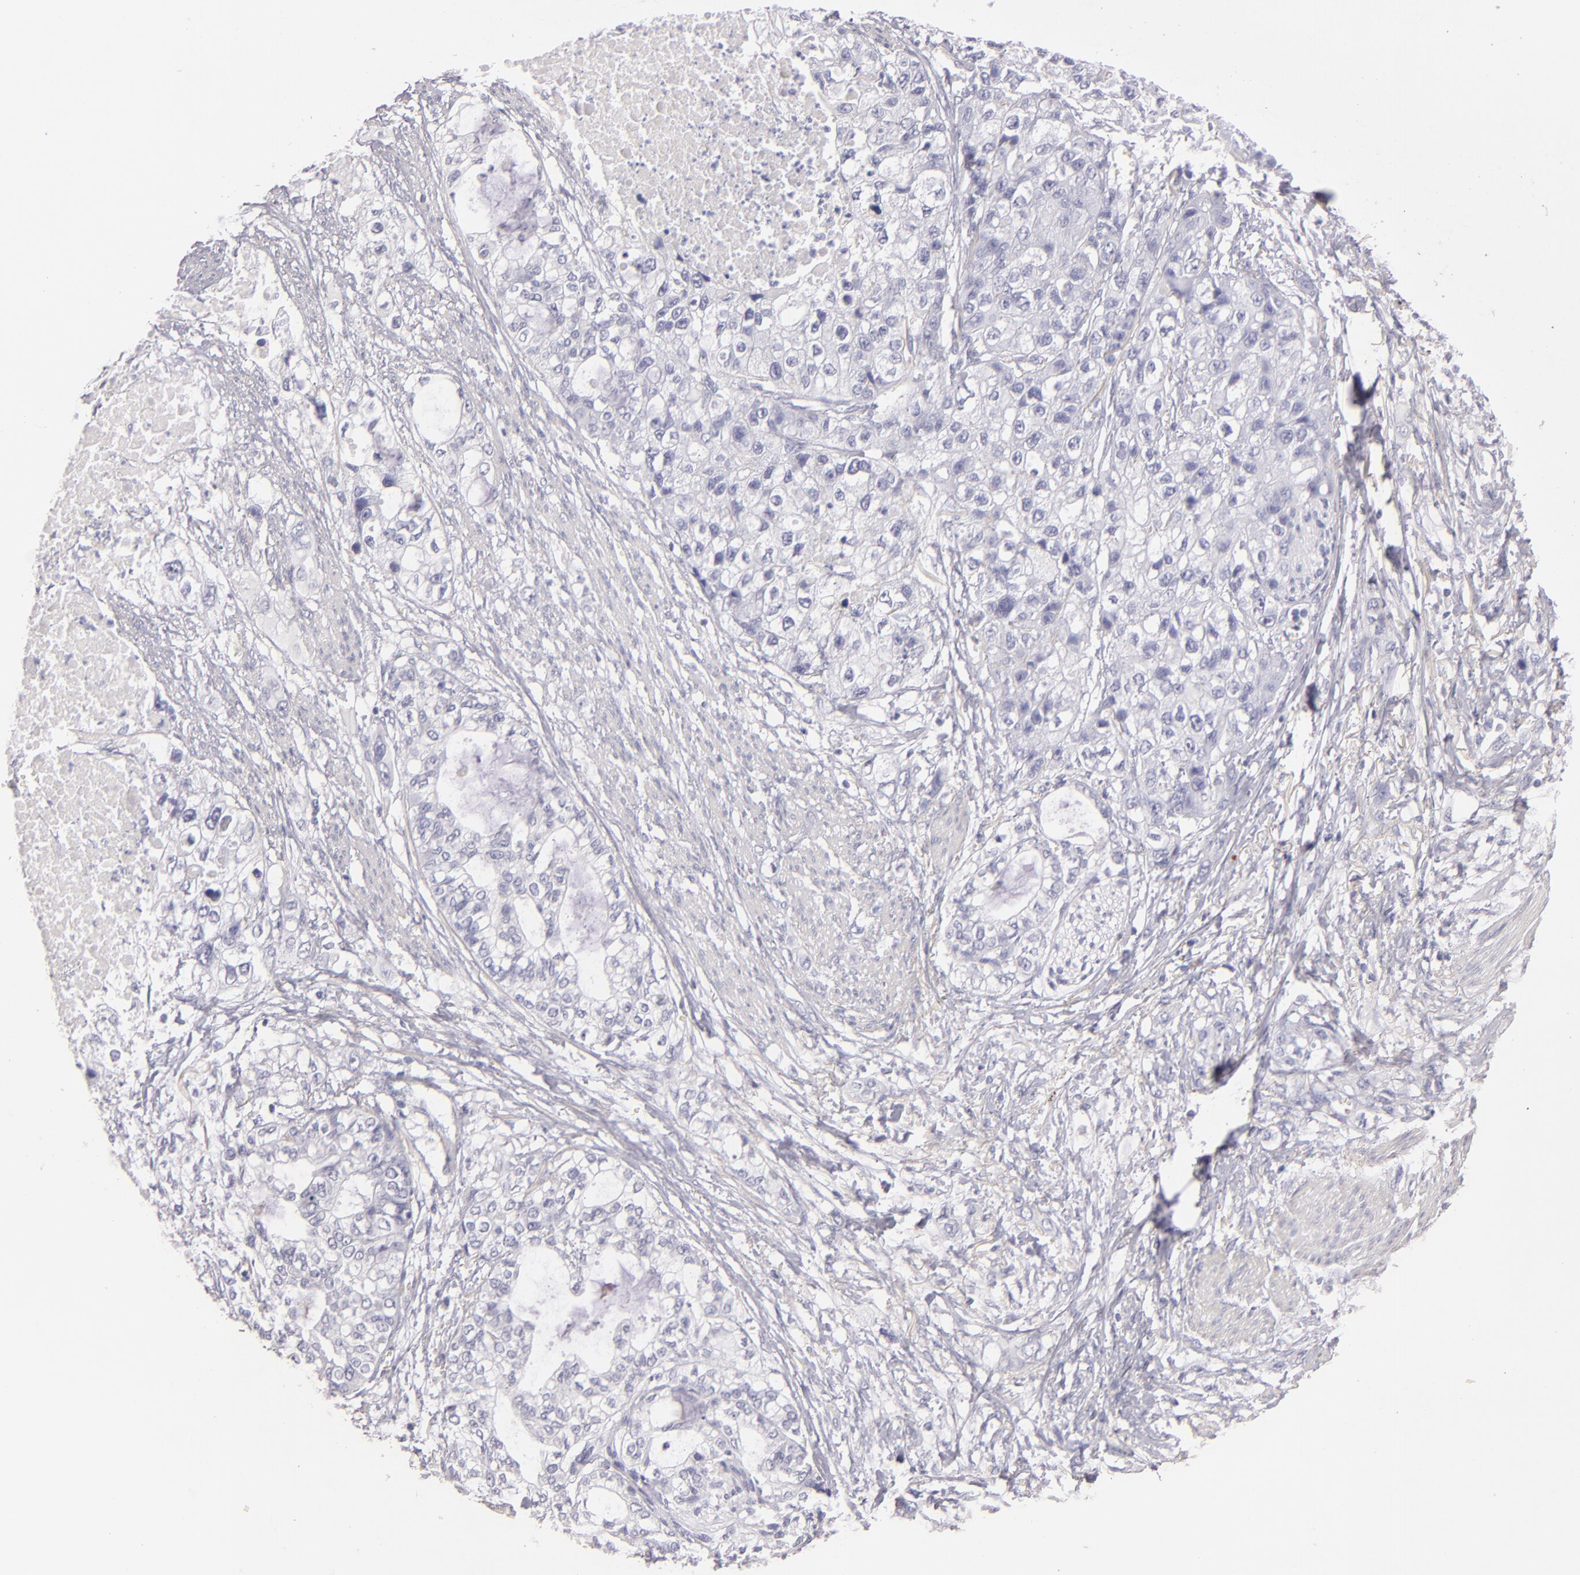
{"staining": {"intensity": "negative", "quantity": "none", "location": "none"}, "tissue": "stomach cancer", "cell_type": "Tumor cells", "image_type": "cancer", "snomed": [{"axis": "morphology", "description": "Adenocarcinoma, NOS"}, {"axis": "topography", "description": "Stomach, upper"}], "caption": "Immunohistochemical staining of stomach adenocarcinoma exhibits no significant staining in tumor cells.", "gene": "CD207", "patient": {"sex": "female", "age": 52}}